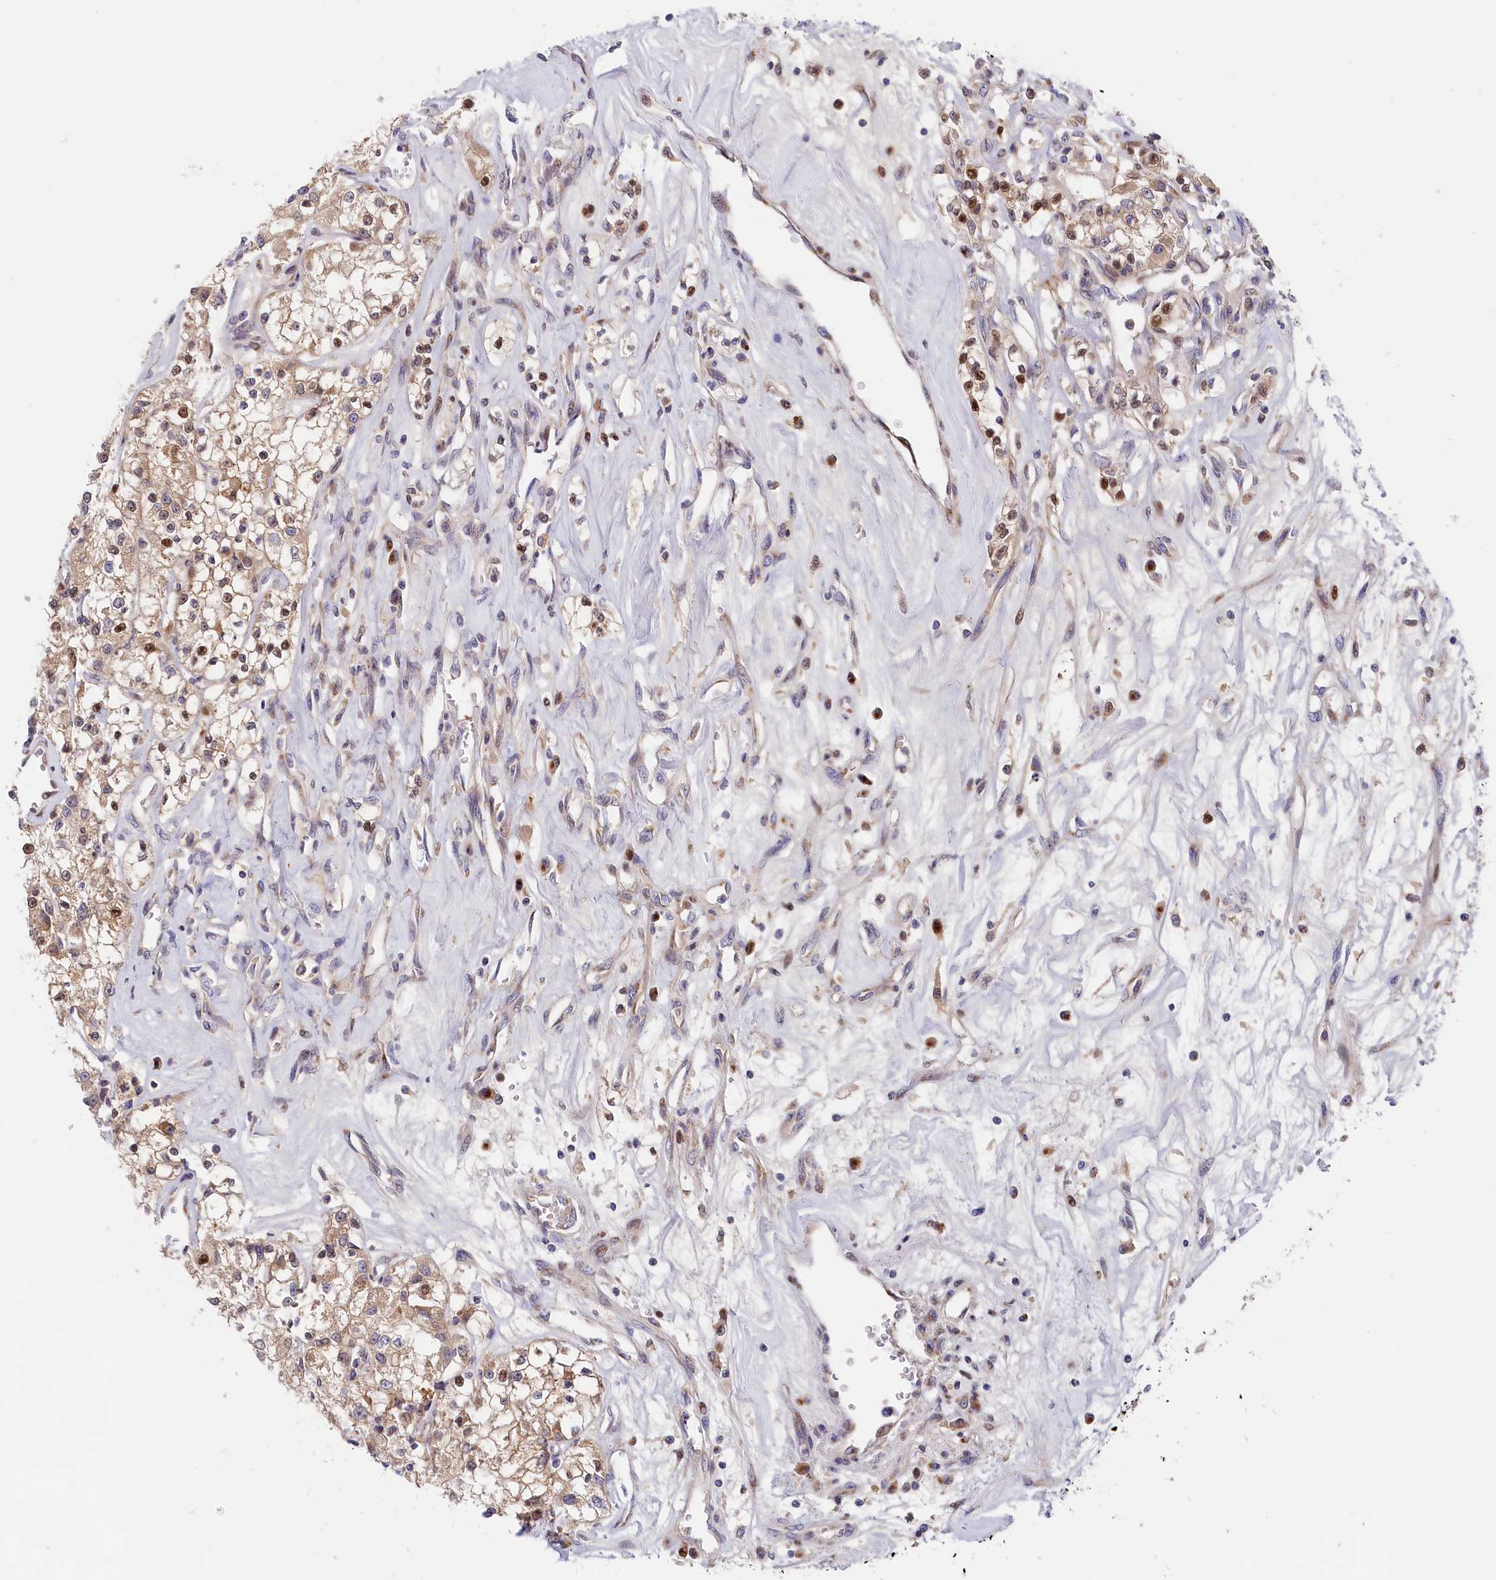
{"staining": {"intensity": "weak", "quantity": ">75%", "location": "cytoplasmic/membranous,nuclear"}, "tissue": "renal cancer", "cell_type": "Tumor cells", "image_type": "cancer", "snomed": [{"axis": "morphology", "description": "Adenocarcinoma, NOS"}, {"axis": "topography", "description": "Kidney"}], "caption": "Brown immunohistochemical staining in renal cancer reveals weak cytoplasmic/membranous and nuclear expression in approximately >75% of tumor cells.", "gene": "CHST12", "patient": {"sex": "female", "age": 59}}